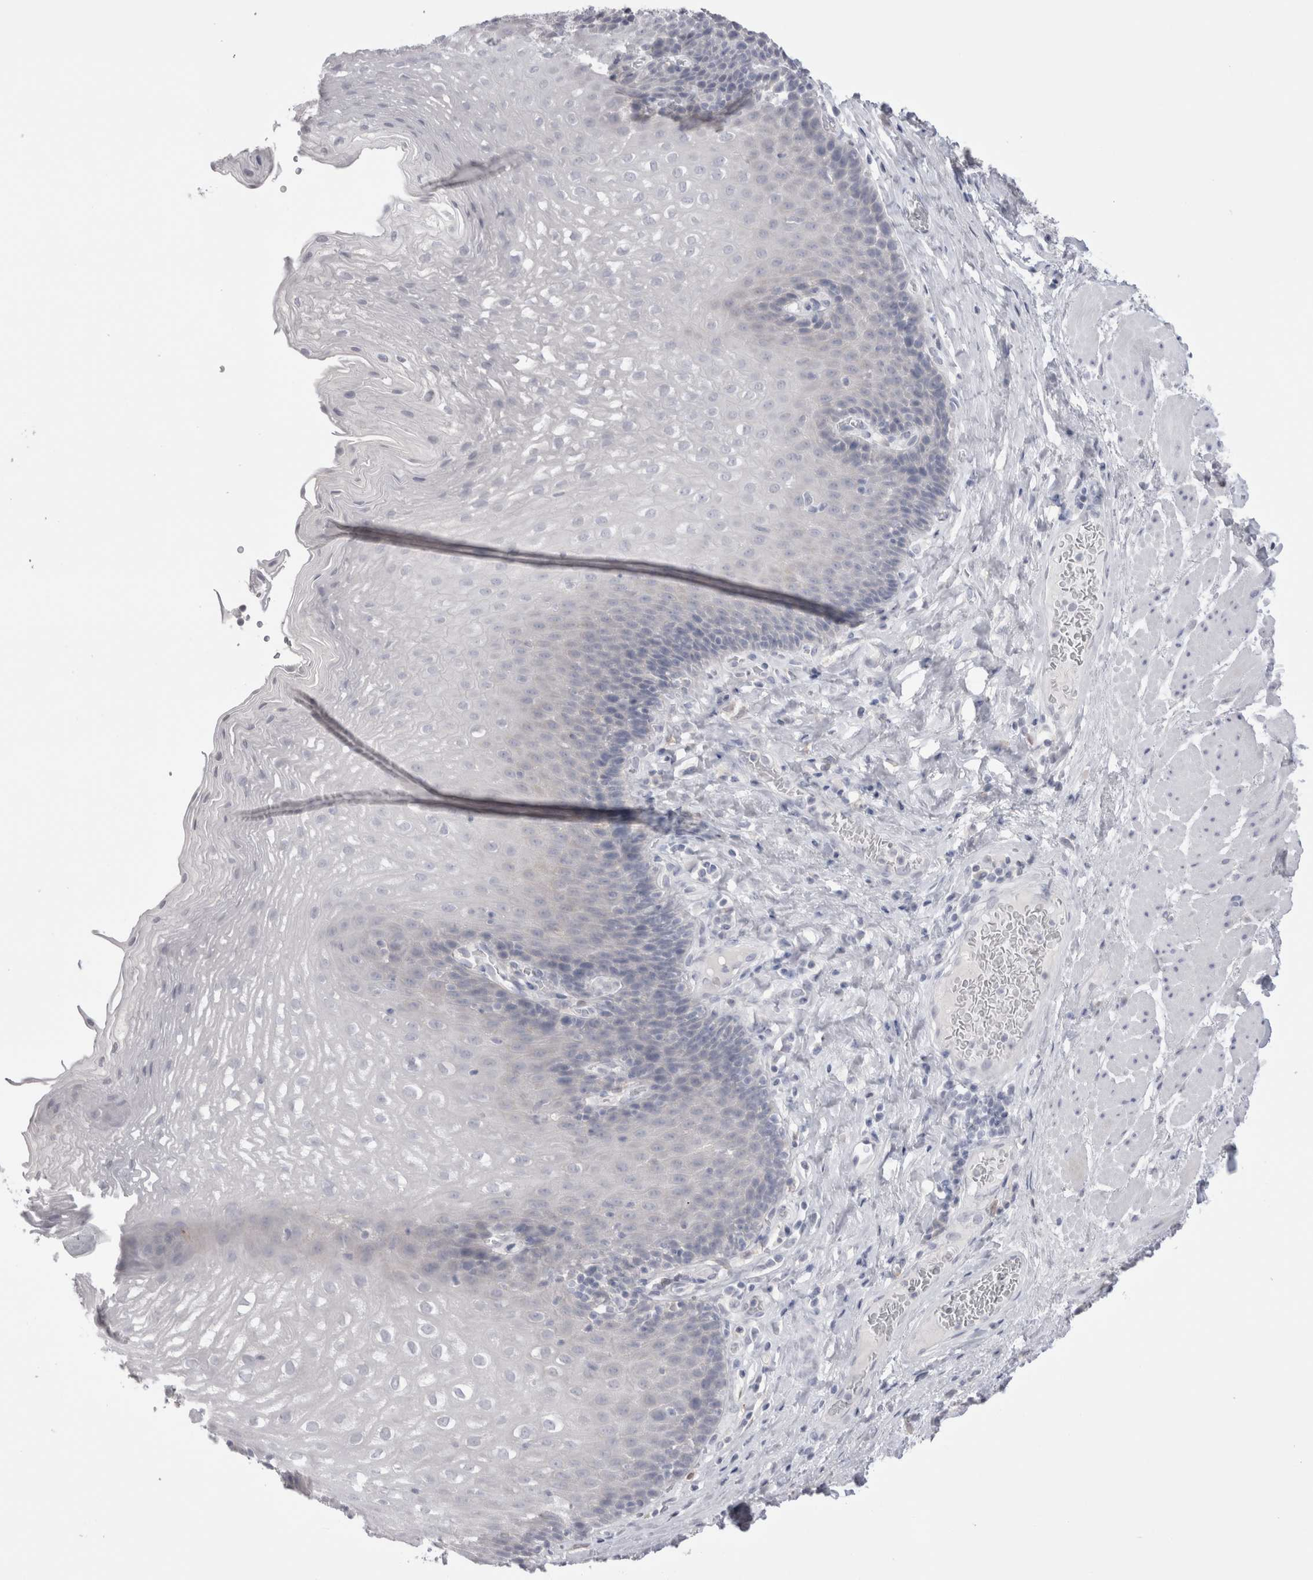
{"staining": {"intensity": "negative", "quantity": "none", "location": "none"}, "tissue": "esophagus", "cell_type": "Squamous epithelial cells", "image_type": "normal", "snomed": [{"axis": "morphology", "description": "Normal tissue, NOS"}, {"axis": "topography", "description": "Esophagus"}], "caption": "This image is of normal esophagus stained with IHC to label a protein in brown with the nuclei are counter-stained blue. There is no staining in squamous epithelial cells.", "gene": "SUCNR1", "patient": {"sex": "female", "age": 66}}